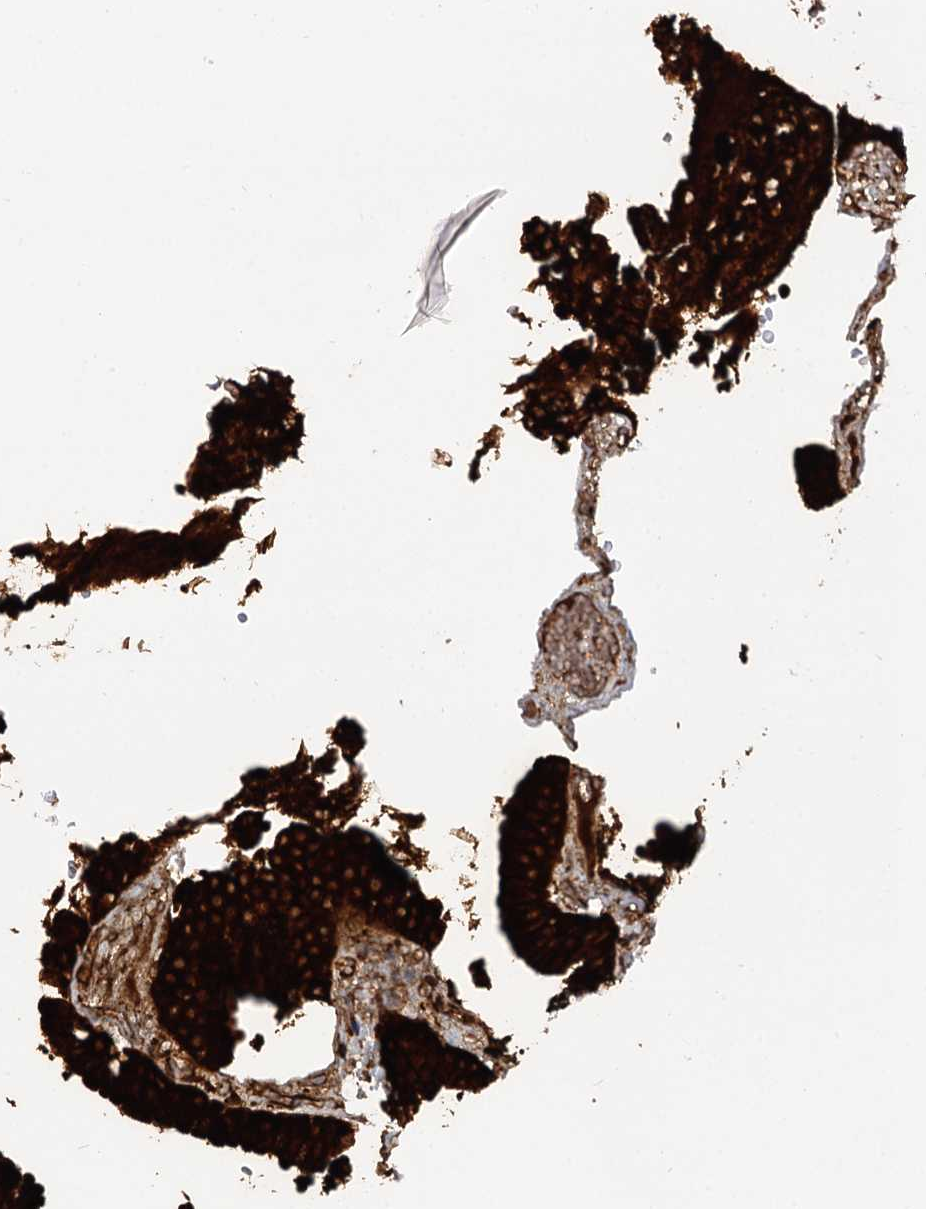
{"staining": {"intensity": "strong", "quantity": ">75%", "location": "cytoplasmic/membranous"}, "tissue": "gallbladder", "cell_type": "Glandular cells", "image_type": "normal", "snomed": [{"axis": "morphology", "description": "Normal tissue, NOS"}, {"axis": "topography", "description": "Gallbladder"}], "caption": "Glandular cells reveal strong cytoplasmic/membranous positivity in about >75% of cells in benign gallbladder.", "gene": "LRRK2", "patient": {"sex": "male", "age": 55}}